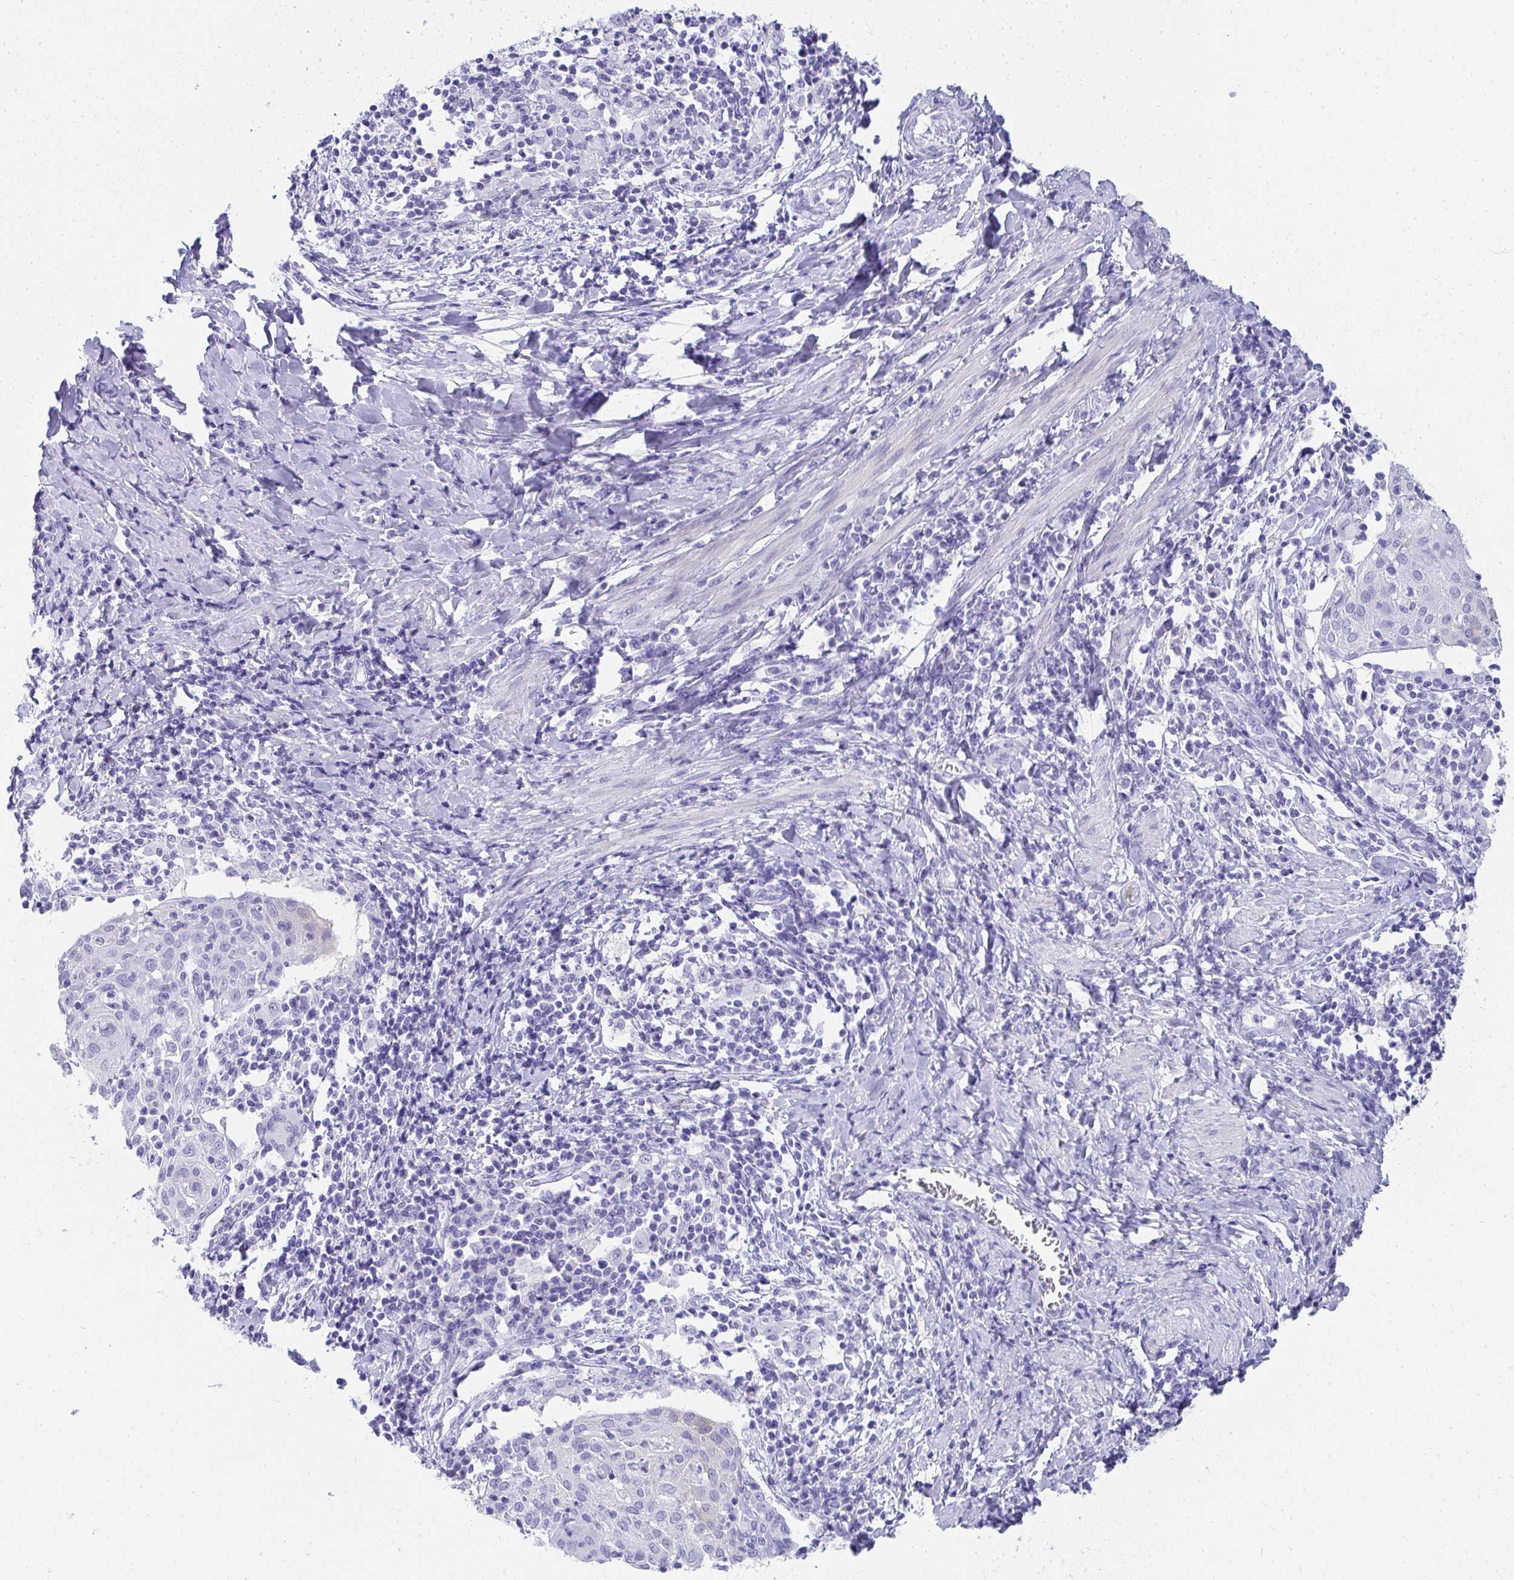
{"staining": {"intensity": "negative", "quantity": "none", "location": "none"}, "tissue": "cervical cancer", "cell_type": "Tumor cells", "image_type": "cancer", "snomed": [{"axis": "morphology", "description": "Squamous cell carcinoma, NOS"}, {"axis": "topography", "description": "Cervix"}], "caption": "Tumor cells show no significant positivity in cervical cancer.", "gene": "SEC14L3", "patient": {"sex": "female", "age": 52}}